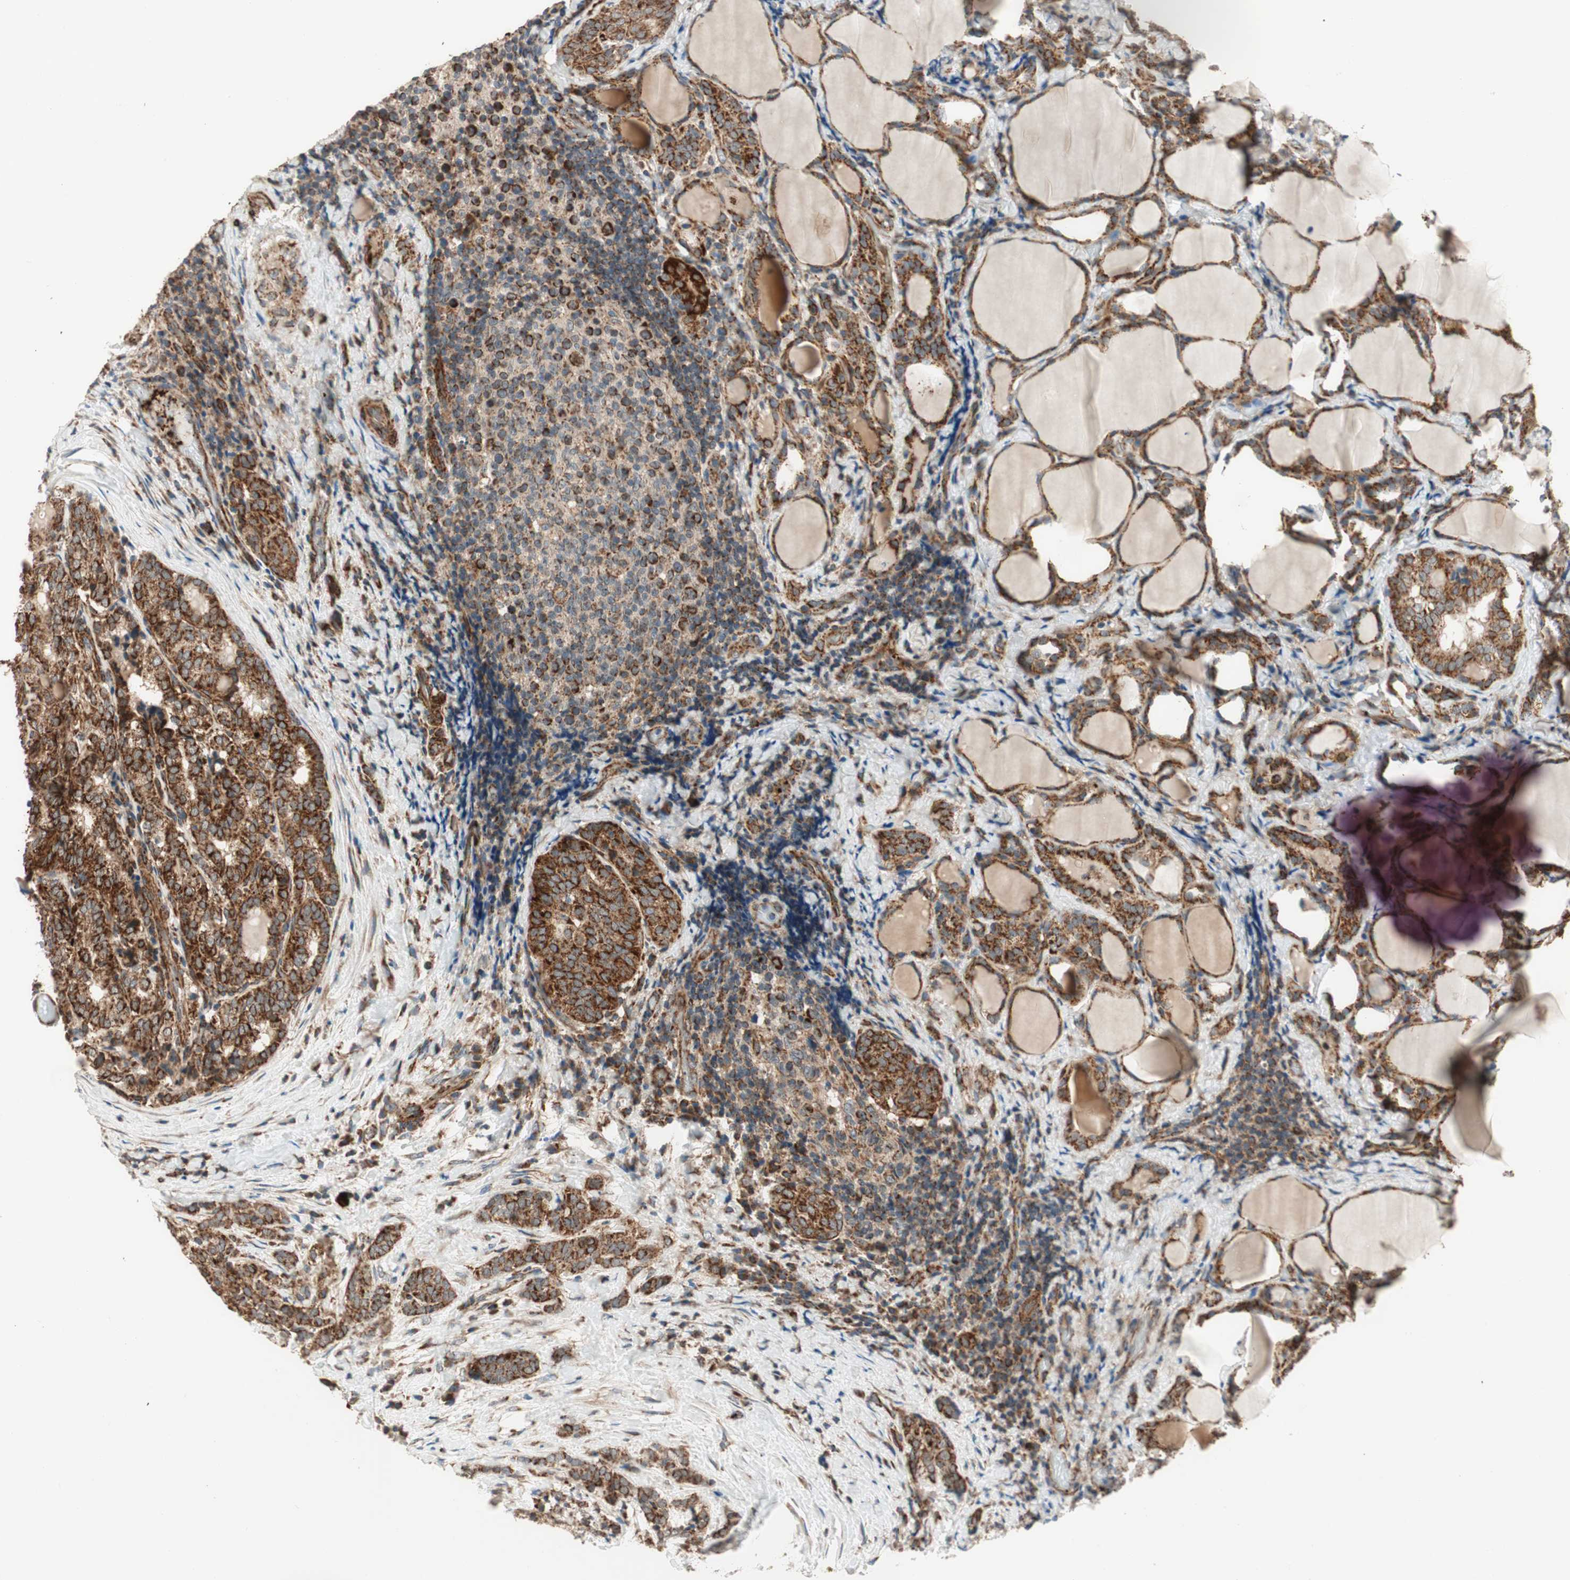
{"staining": {"intensity": "strong", "quantity": ">75%", "location": "cytoplasmic/membranous"}, "tissue": "thyroid cancer", "cell_type": "Tumor cells", "image_type": "cancer", "snomed": [{"axis": "morphology", "description": "Normal tissue, NOS"}, {"axis": "morphology", "description": "Papillary adenocarcinoma, NOS"}, {"axis": "topography", "description": "Thyroid gland"}], "caption": "The histopathology image demonstrates staining of papillary adenocarcinoma (thyroid), revealing strong cytoplasmic/membranous protein staining (brown color) within tumor cells. The staining is performed using DAB (3,3'-diaminobenzidine) brown chromogen to label protein expression. The nuclei are counter-stained blue using hematoxylin.", "gene": "AKAP1", "patient": {"sex": "female", "age": 30}}